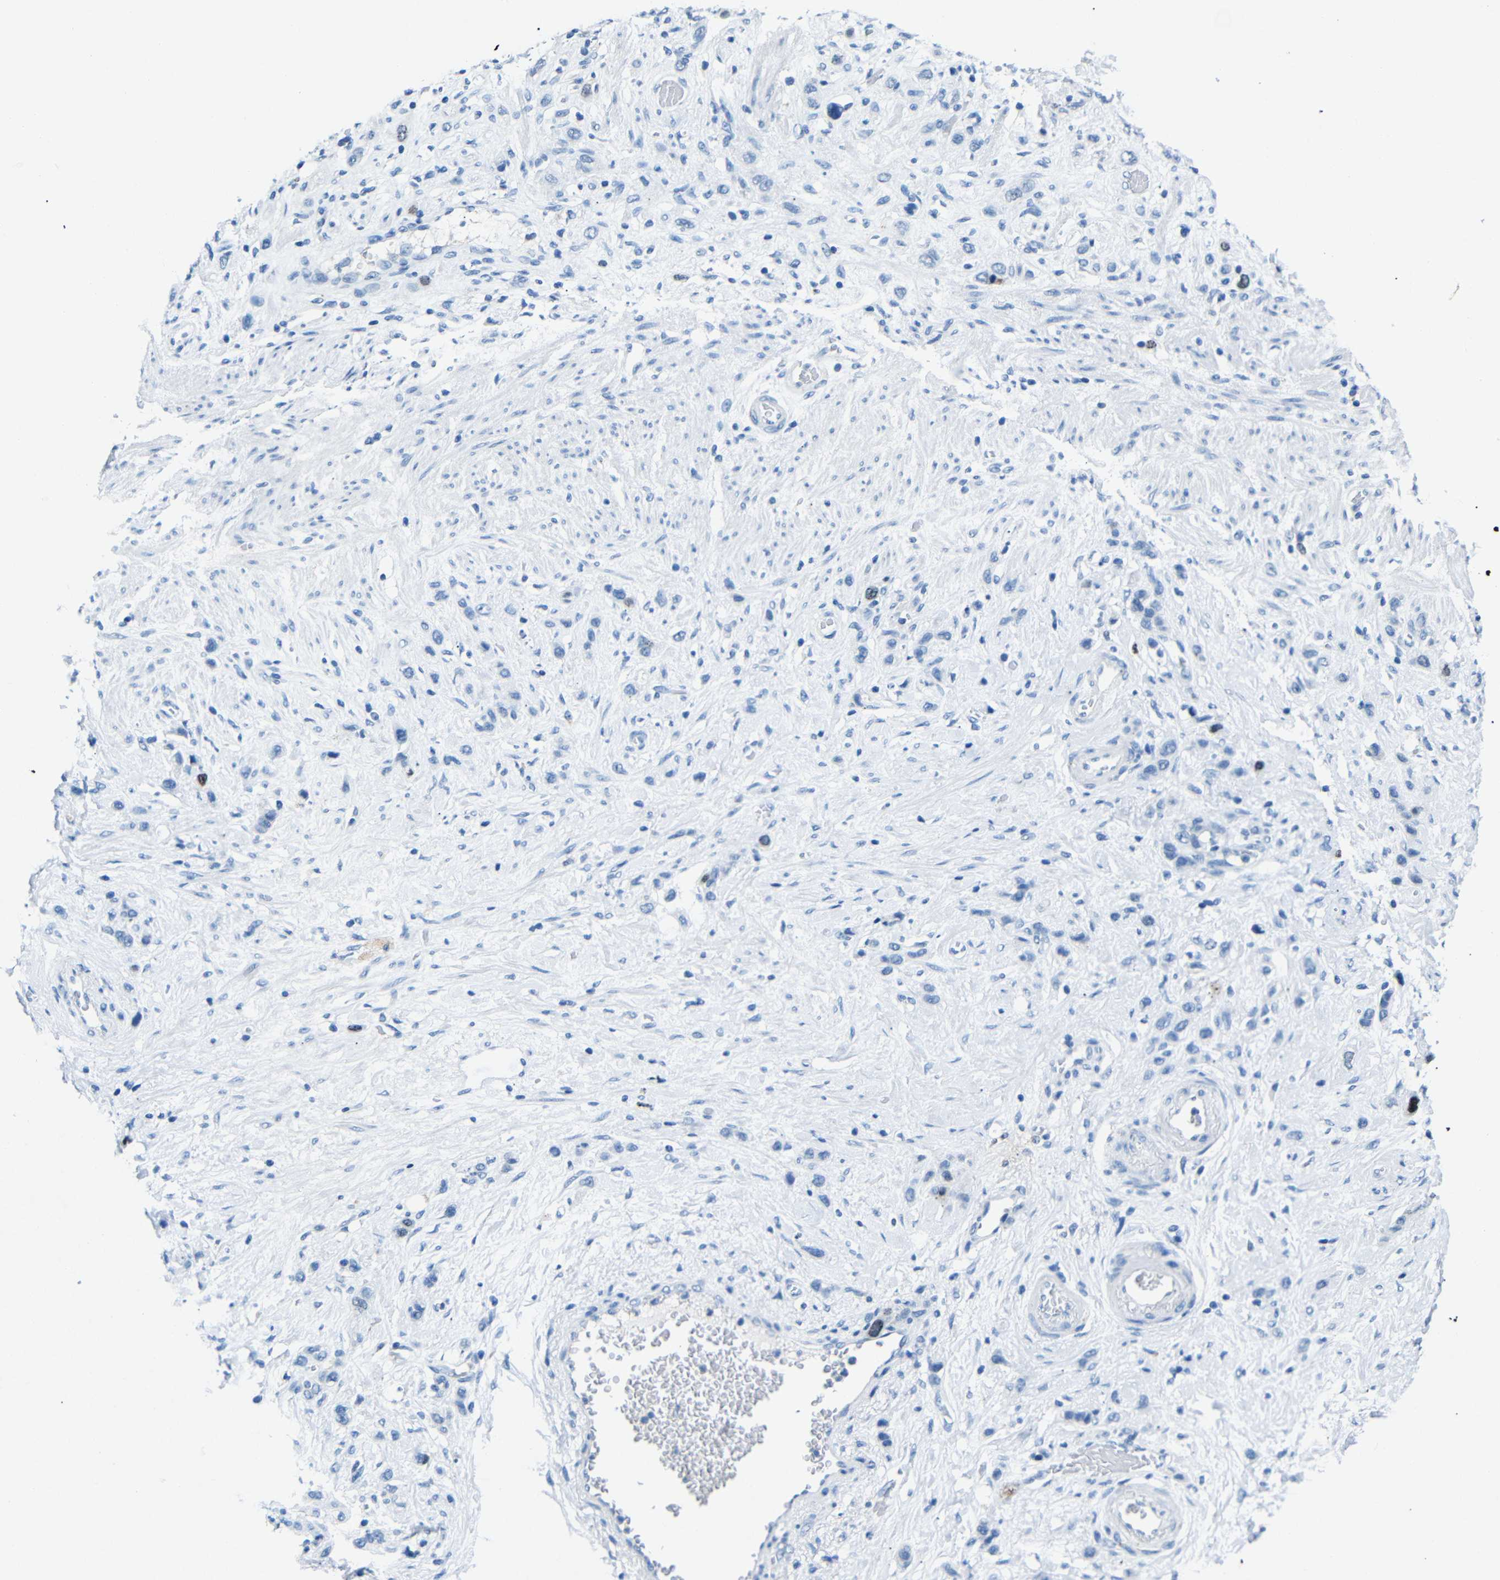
{"staining": {"intensity": "moderate", "quantity": "<25%", "location": "nuclear"}, "tissue": "stomach cancer", "cell_type": "Tumor cells", "image_type": "cancer", "snomed": [{"axis": "morphology", "description": "Adenocarcinoma, NOS"}, {"axis": "morphology", "description": "Adenocarcinoma, High grade"}, {"axis": "topography", "description": "Stomach, upper"}, {"axis": "topography", "description": "Stomach, lower"}], "caption": "Immunohistochemical staining of stomach adenocarcinoma demonstrates low levels of moderate nuclear positivity in about <25% of tumor cells. (brown staining indicates protein expression, while blue staining denotes nuclei).", "gene": "INCENP", "patient": {"sex": "female", "age": 65}}